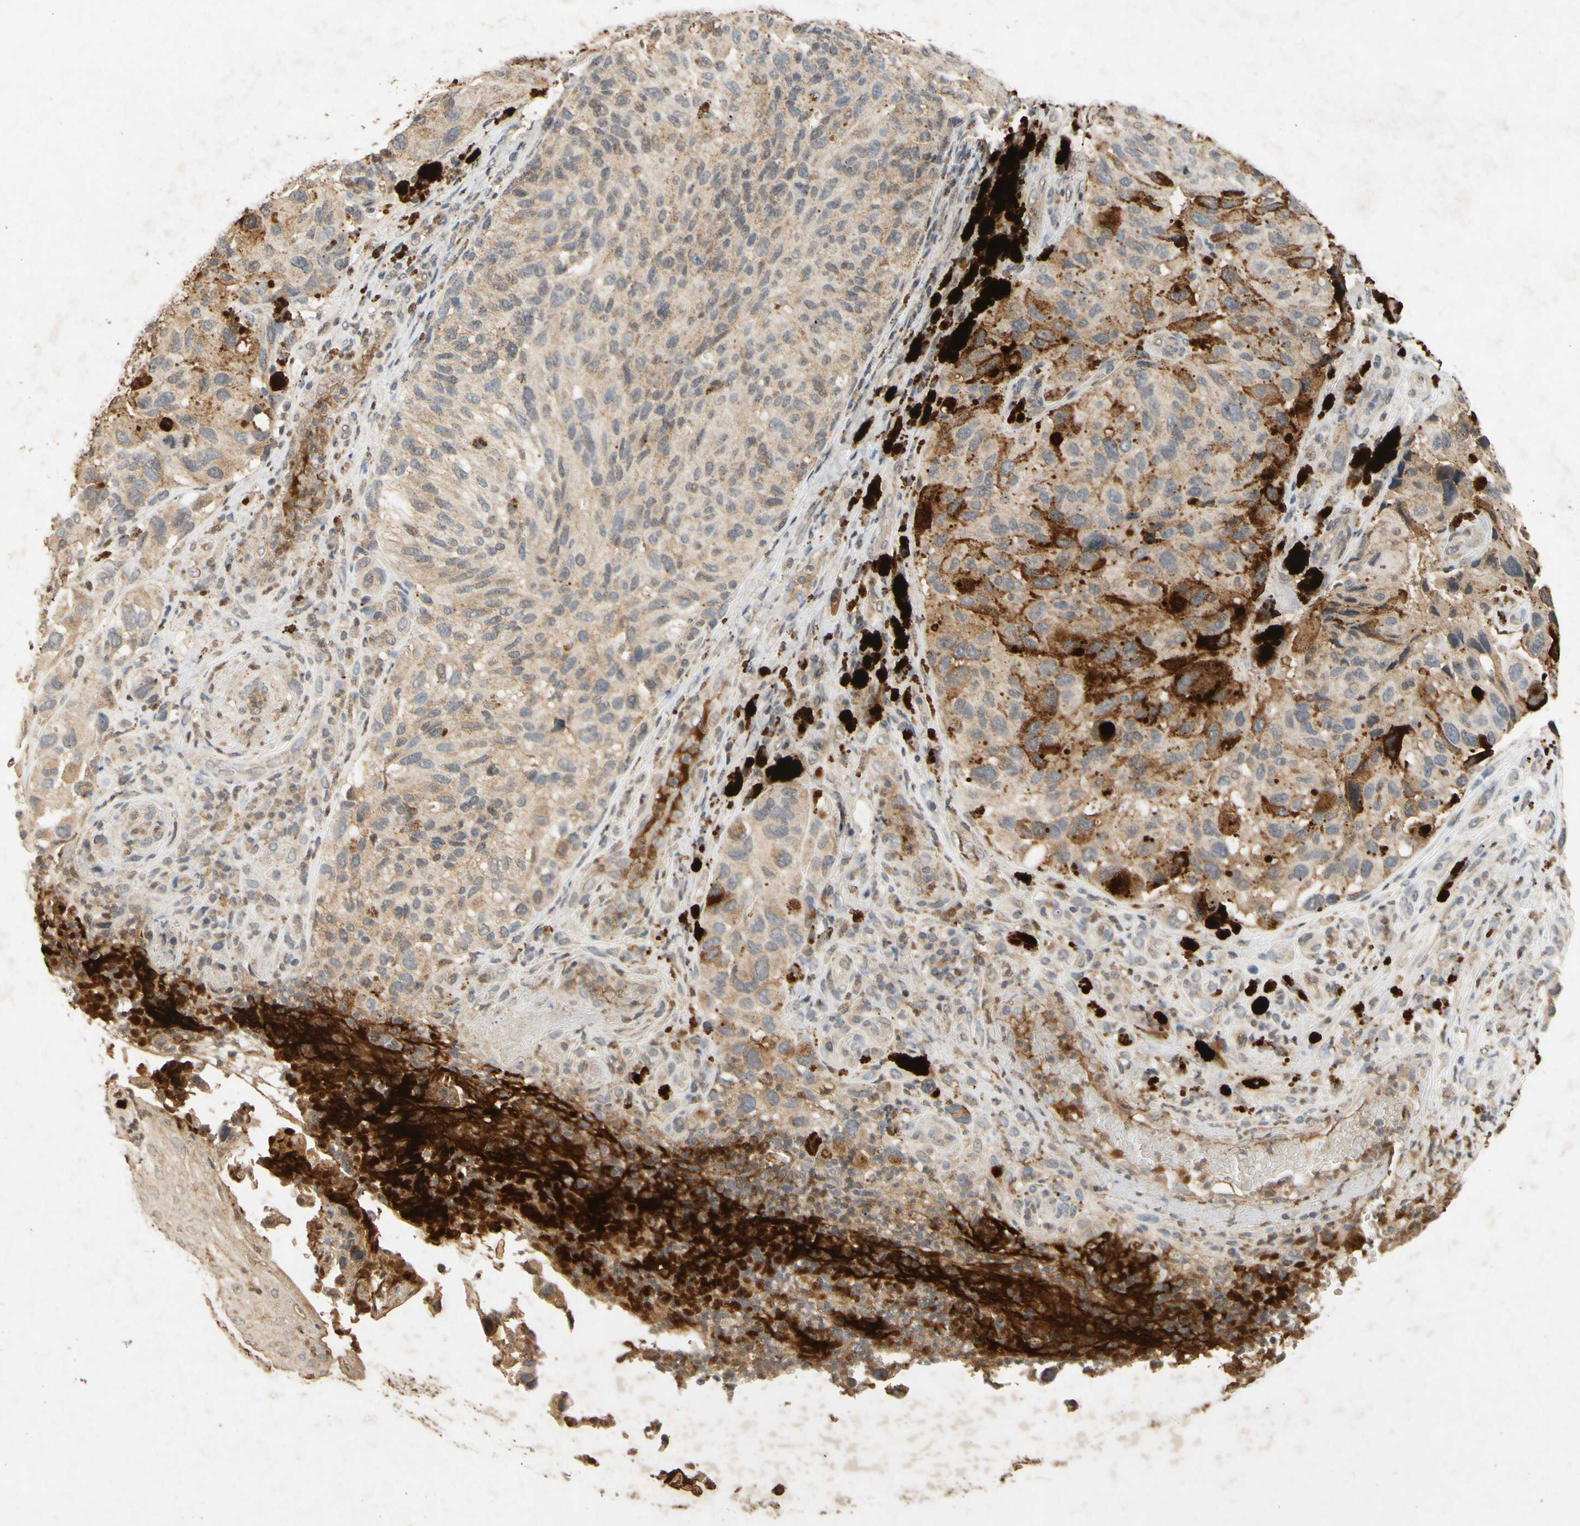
{"staining": {"intensity": "moderate", "quantity": ">75%", "location": "cytoplasmic/membranous"}, "tissue": "melanoma", "cell_type": "Tumor cells", "image_type": "cancer", "snomed": [{"axis": "morphology", "description": "Malignant melanoma, NOS"}, {"axis": "topography", "description": "Skin"}], "caption": "Malignant melanoma stained for a protein (brown) demonstrates moderate cytoplasmic/membranous positive positivity in approximately >75% of tumor cells.", "gene": "CP", "patient": {"sex": "female", "age": 73}}